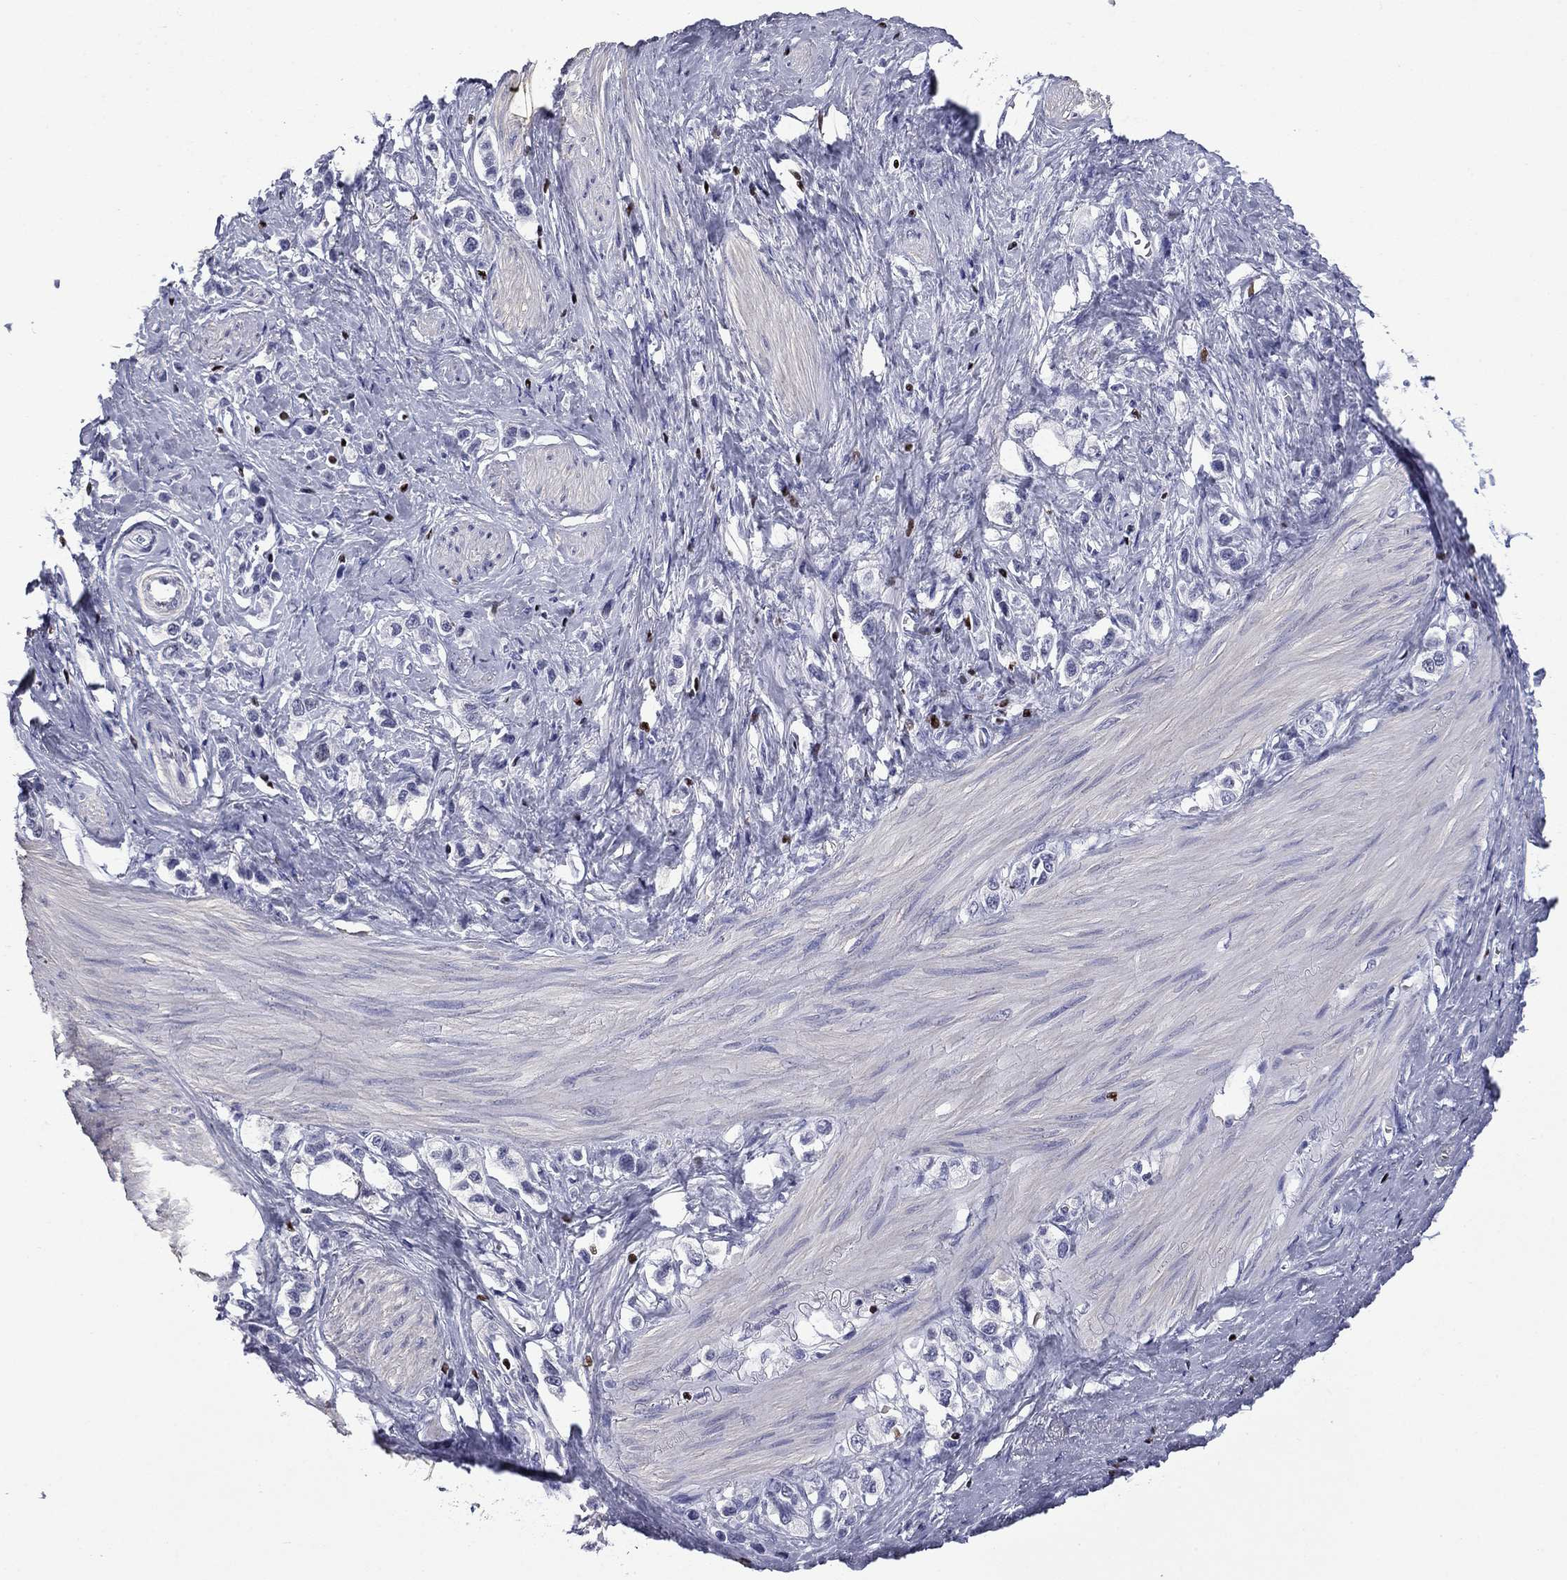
{"staining": {"intensity": "negative", "quantity": "none", "location": "none"}, "tissue": "stomach cancer", "cell_type": "Tumor cells", "image_type": "cancer", "snomed": [{"axis": "morphology", "description": "Normal tissue, NOS"}, {"axis": "morphology", "description": "Adenocarcinoma, NOS"}, {"axis": "morphology", "description": "Adenocarcinoma, High grade"}, {"axis": "topography", "description": "Stomach, upper"}, {"axis": "topography", "description": "Stomach"}], "caption": "High power microscopy image of an IHC image of stomach cancer (adenocarcinoma (high-grade)), revealing no significant expression in tumor cells.", "gene": "IKZF3", "patient": {"sex": "female", "age": 65}}